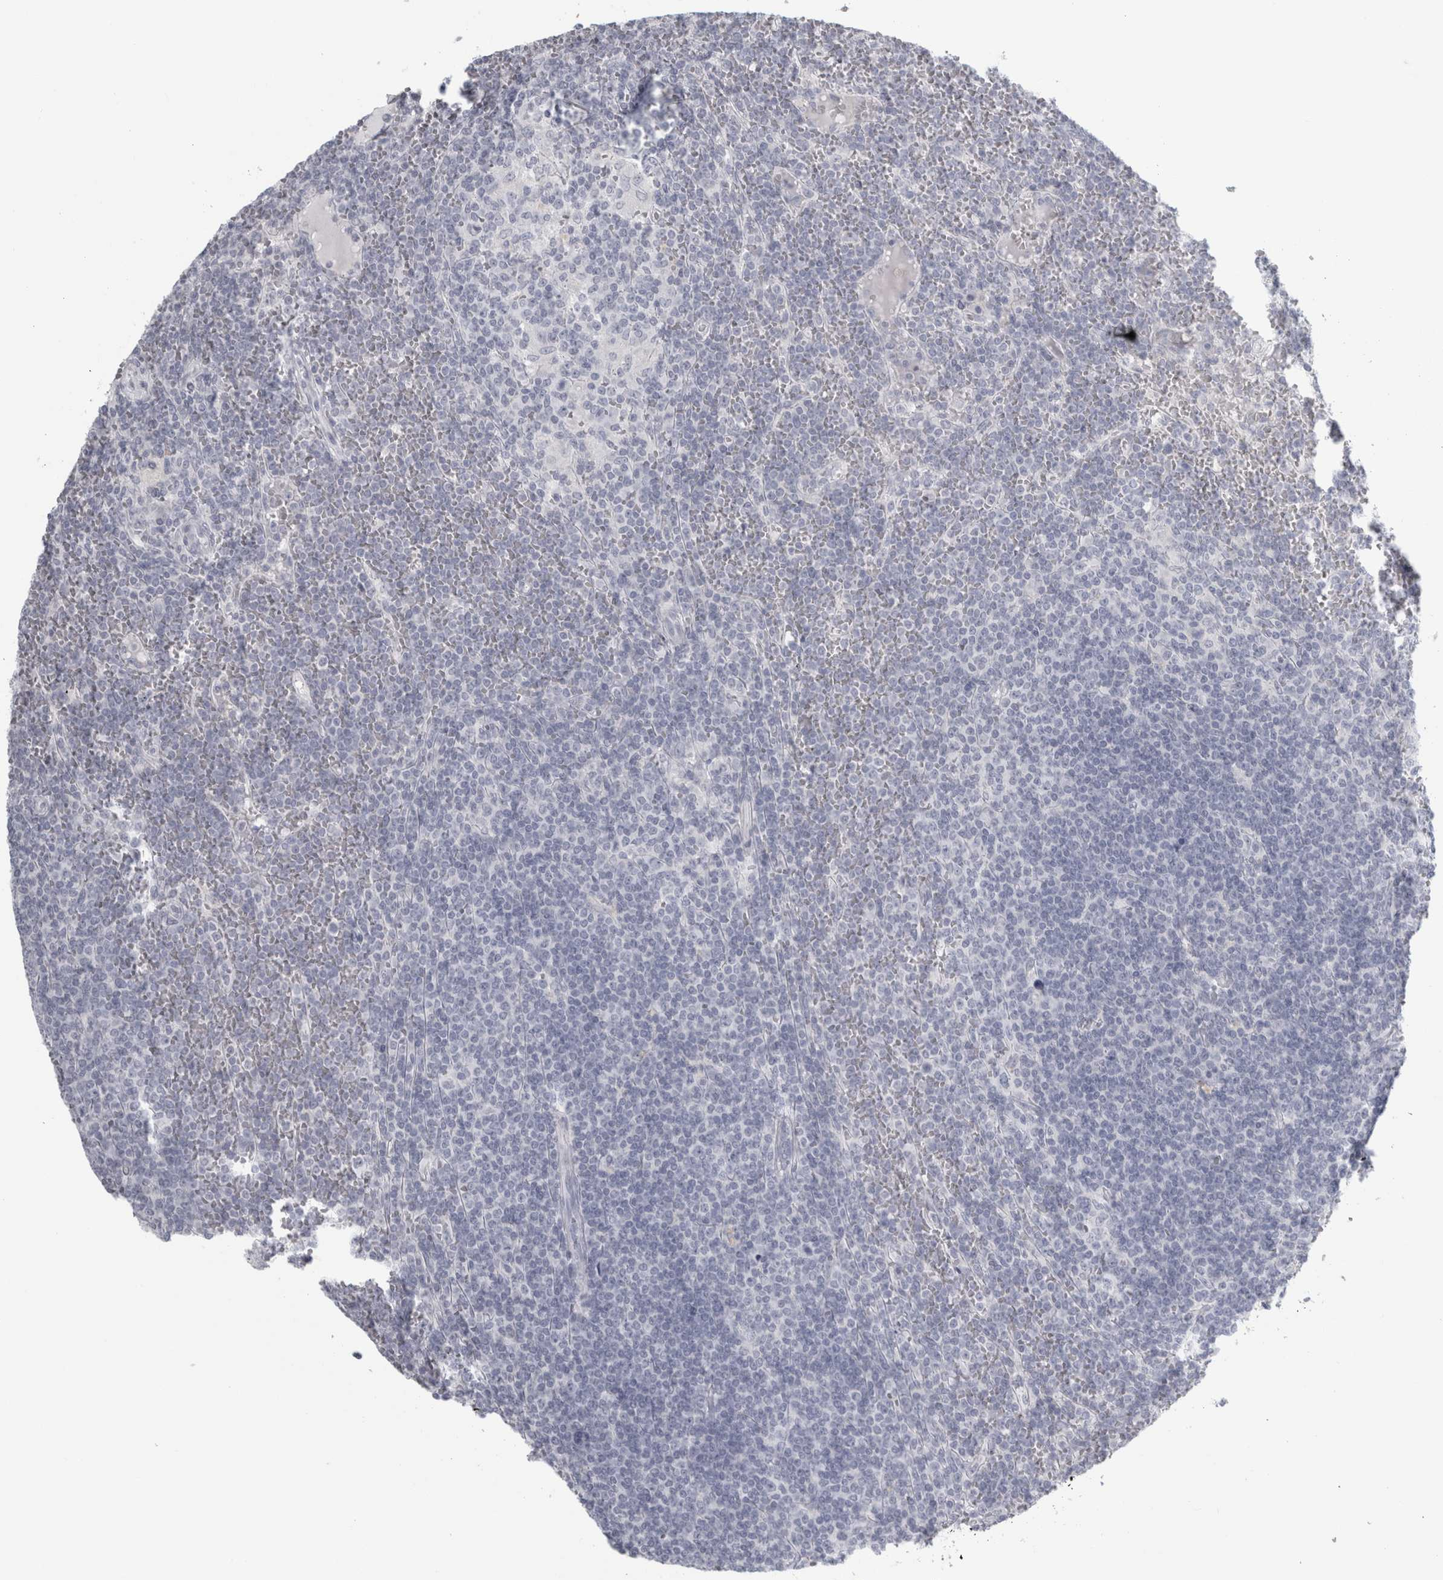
{"staining": {"intensity": "negative", "quantity": "none", "location": "none"}, "tissue": "lymphoma", "cell_type": "Tumor cells", "image_type": "cancer", "snomed": [{"axis": "morphology", "description": "Malignant lymphoma, non-Hodgkin's type, Low grade"}, {"axis": "topography", "description": "Spleen"}], "caption": "An image of human low-grade malignant lymphoma, non-Hodgkin's type is negative for staining in tumor cells.", "gene": "CPE", "patient": {"sex": "female", "age": 19}}